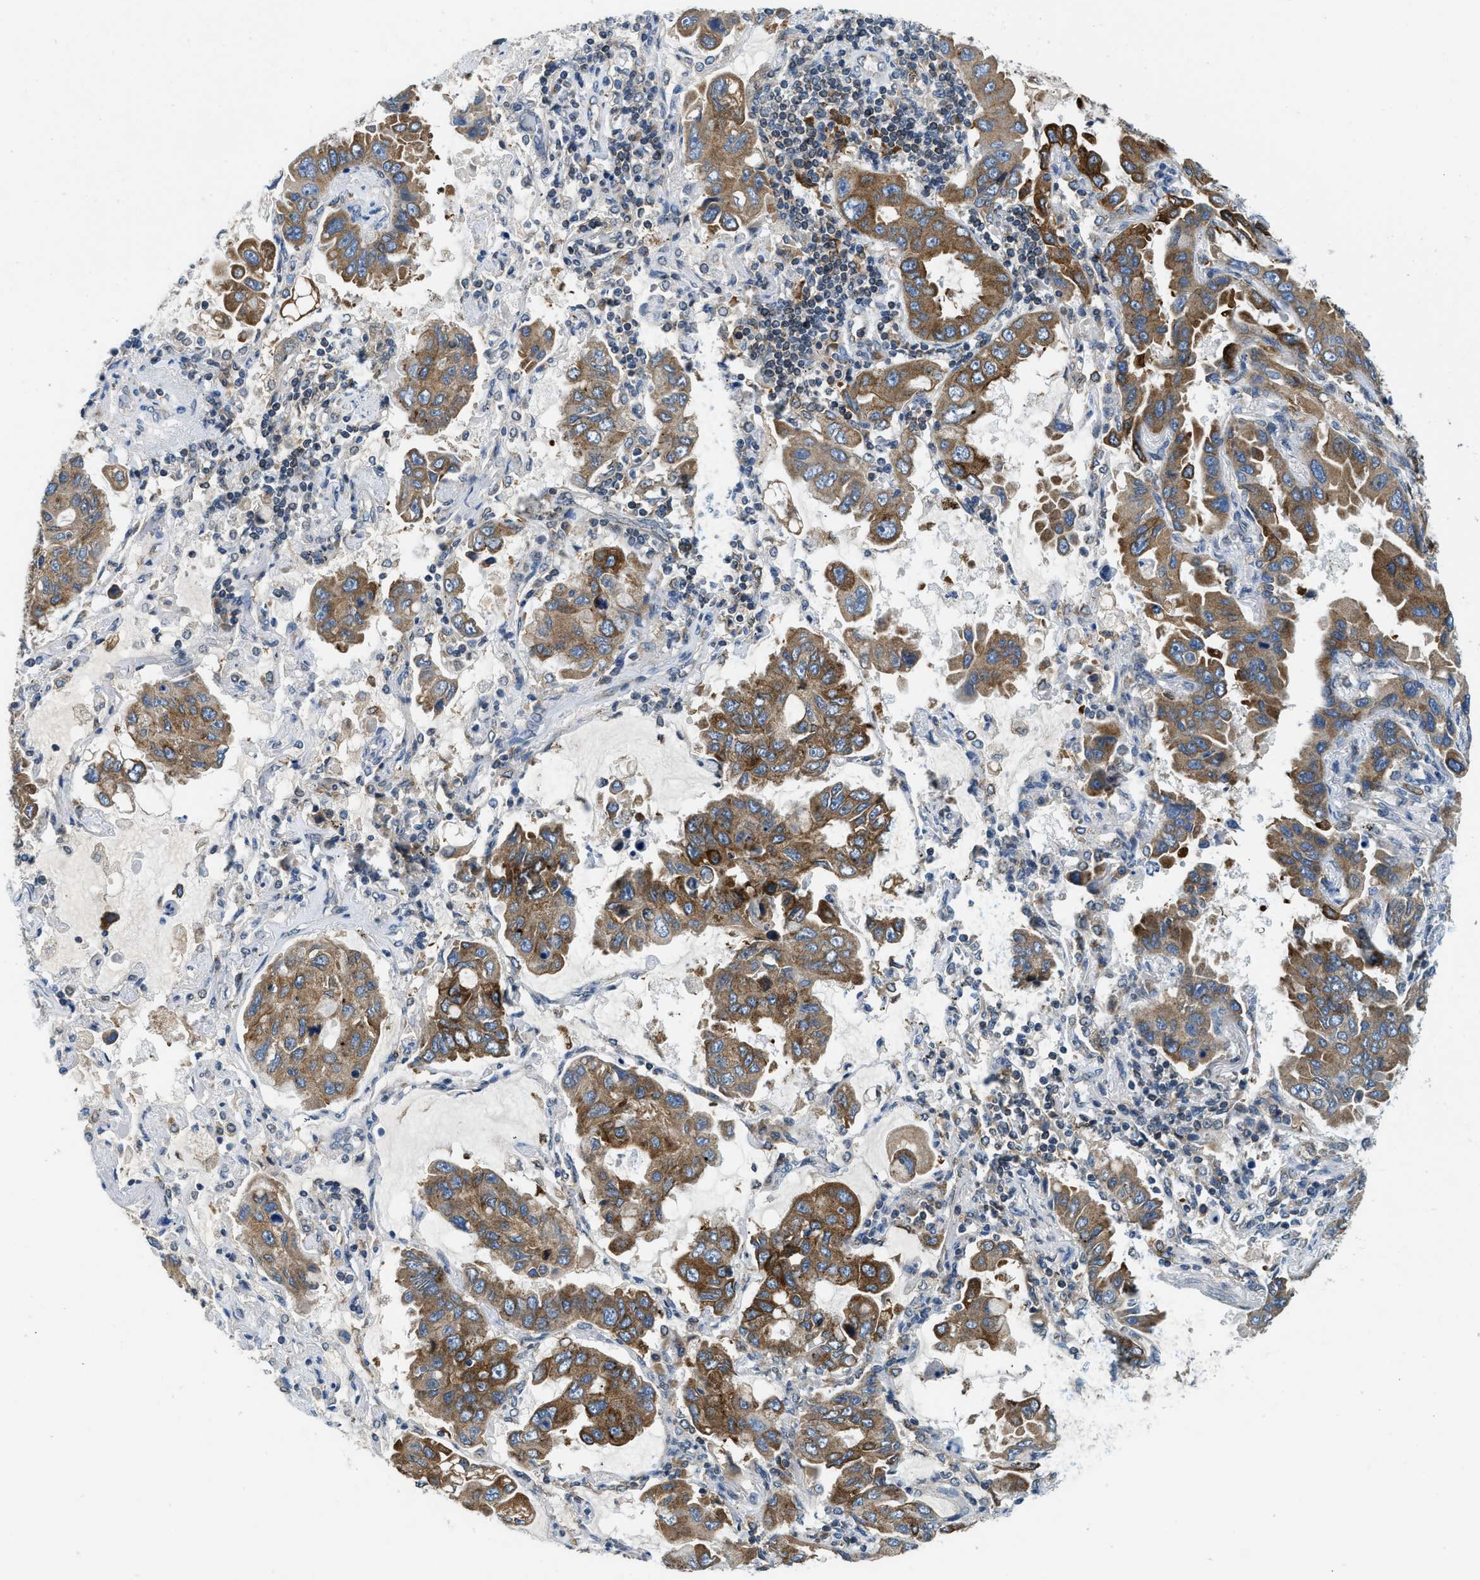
{"staining": {"intensity": "moderate", "quantity": ">75%", "location": "cytoplasmic/membranous"}, "tissue": "lung cancer", "cell_type": "Tumor cells", "image_type": "cancer", "snomed": [{"axis": "morphology", "description": "Adenocarcinoma, NOS"}, {"axis": "topography", "description": "Lung"}], "caption": "Brown immunohistochemical staining in lung cancer (adenocarcinoma) exhibits moderate cytoplasmic/membranous staining in approximately >75% of tumor cells.", "gene": "BCAP31", "patient": {"sex": "male", "age": 64}}